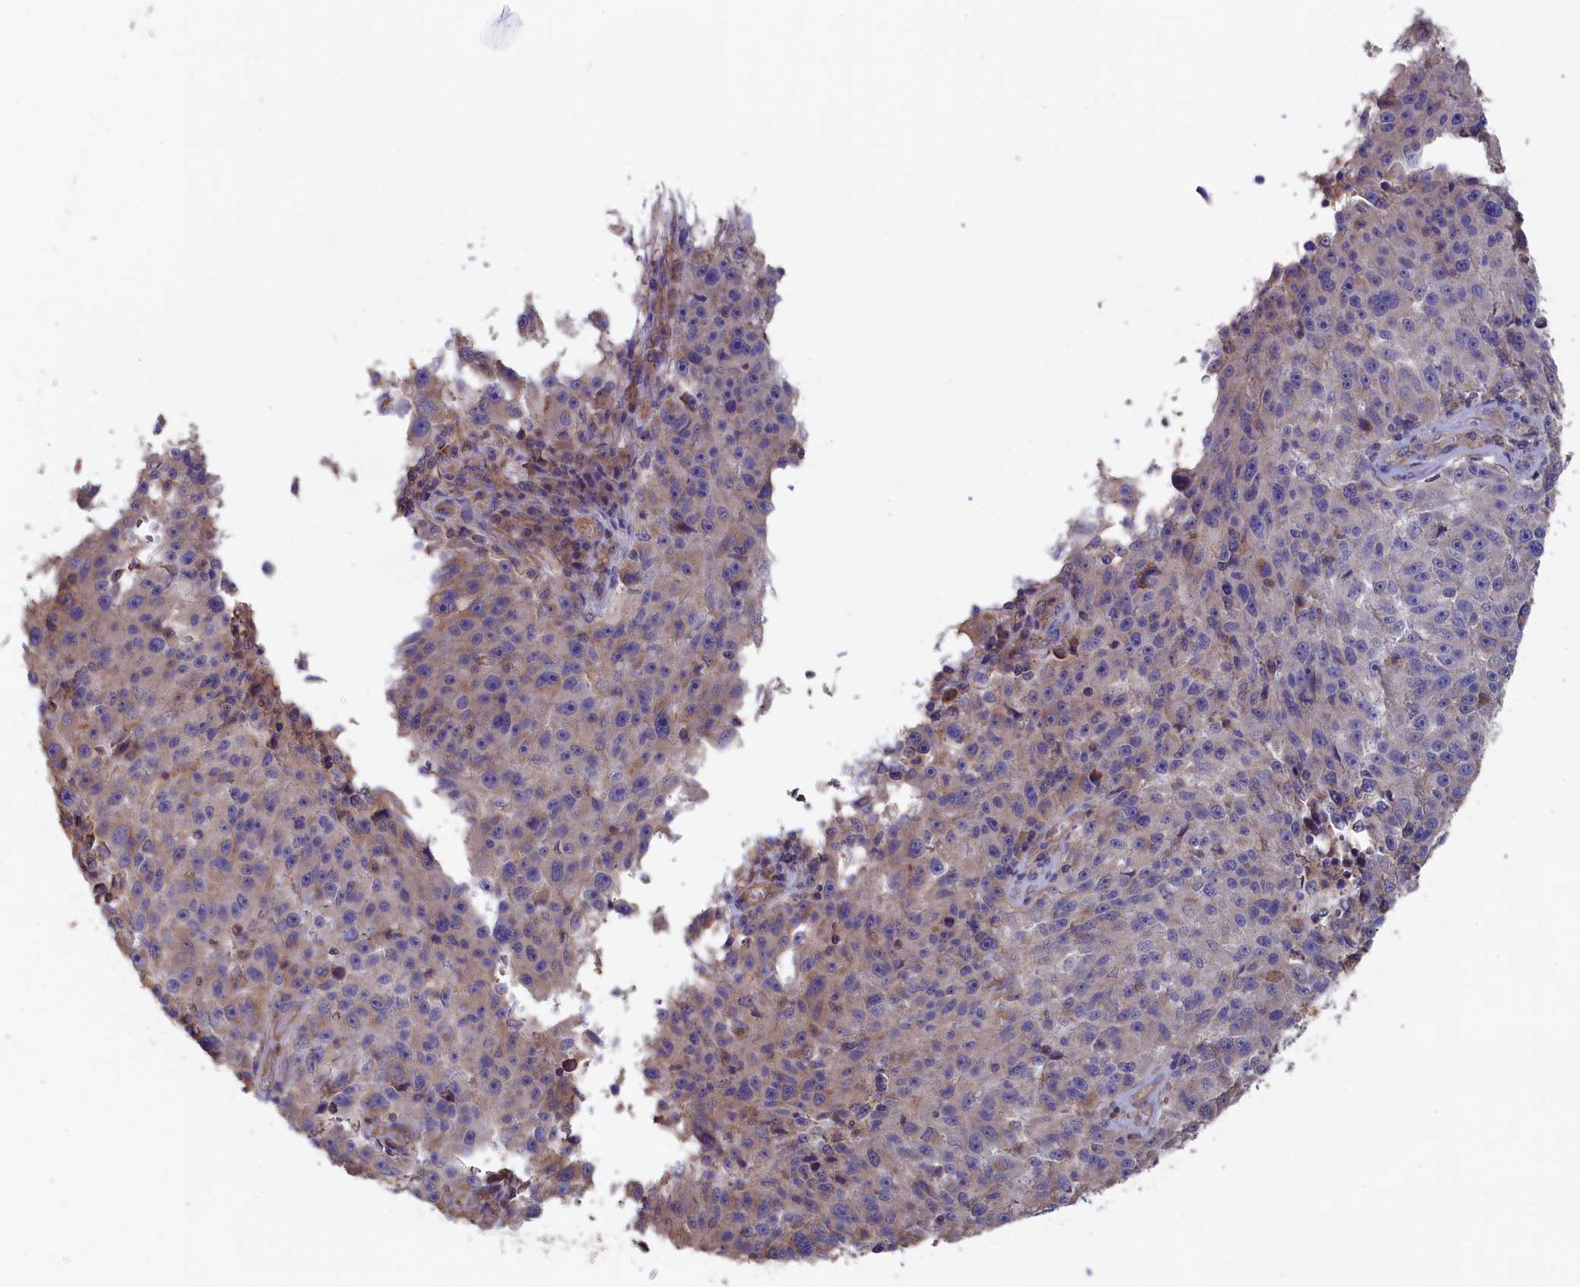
{"staining": {"intensity": "negative", "quantity": "none", "location": "none"}, "tissue": "melanoma", "cell_type": "Tumor cells", "image_type": "cancer", "snomed": [{"axis": "morphology", "description": "Malignant melanoma, NOS"}, {"axis": "topography", "description": "Skin"}], "caption": "An image of melanoma stained for a protein demonstrates no brown staining in tumor cells.", "gene": "ANKRD2", "patient": {"sex": "male", "age": 53}}